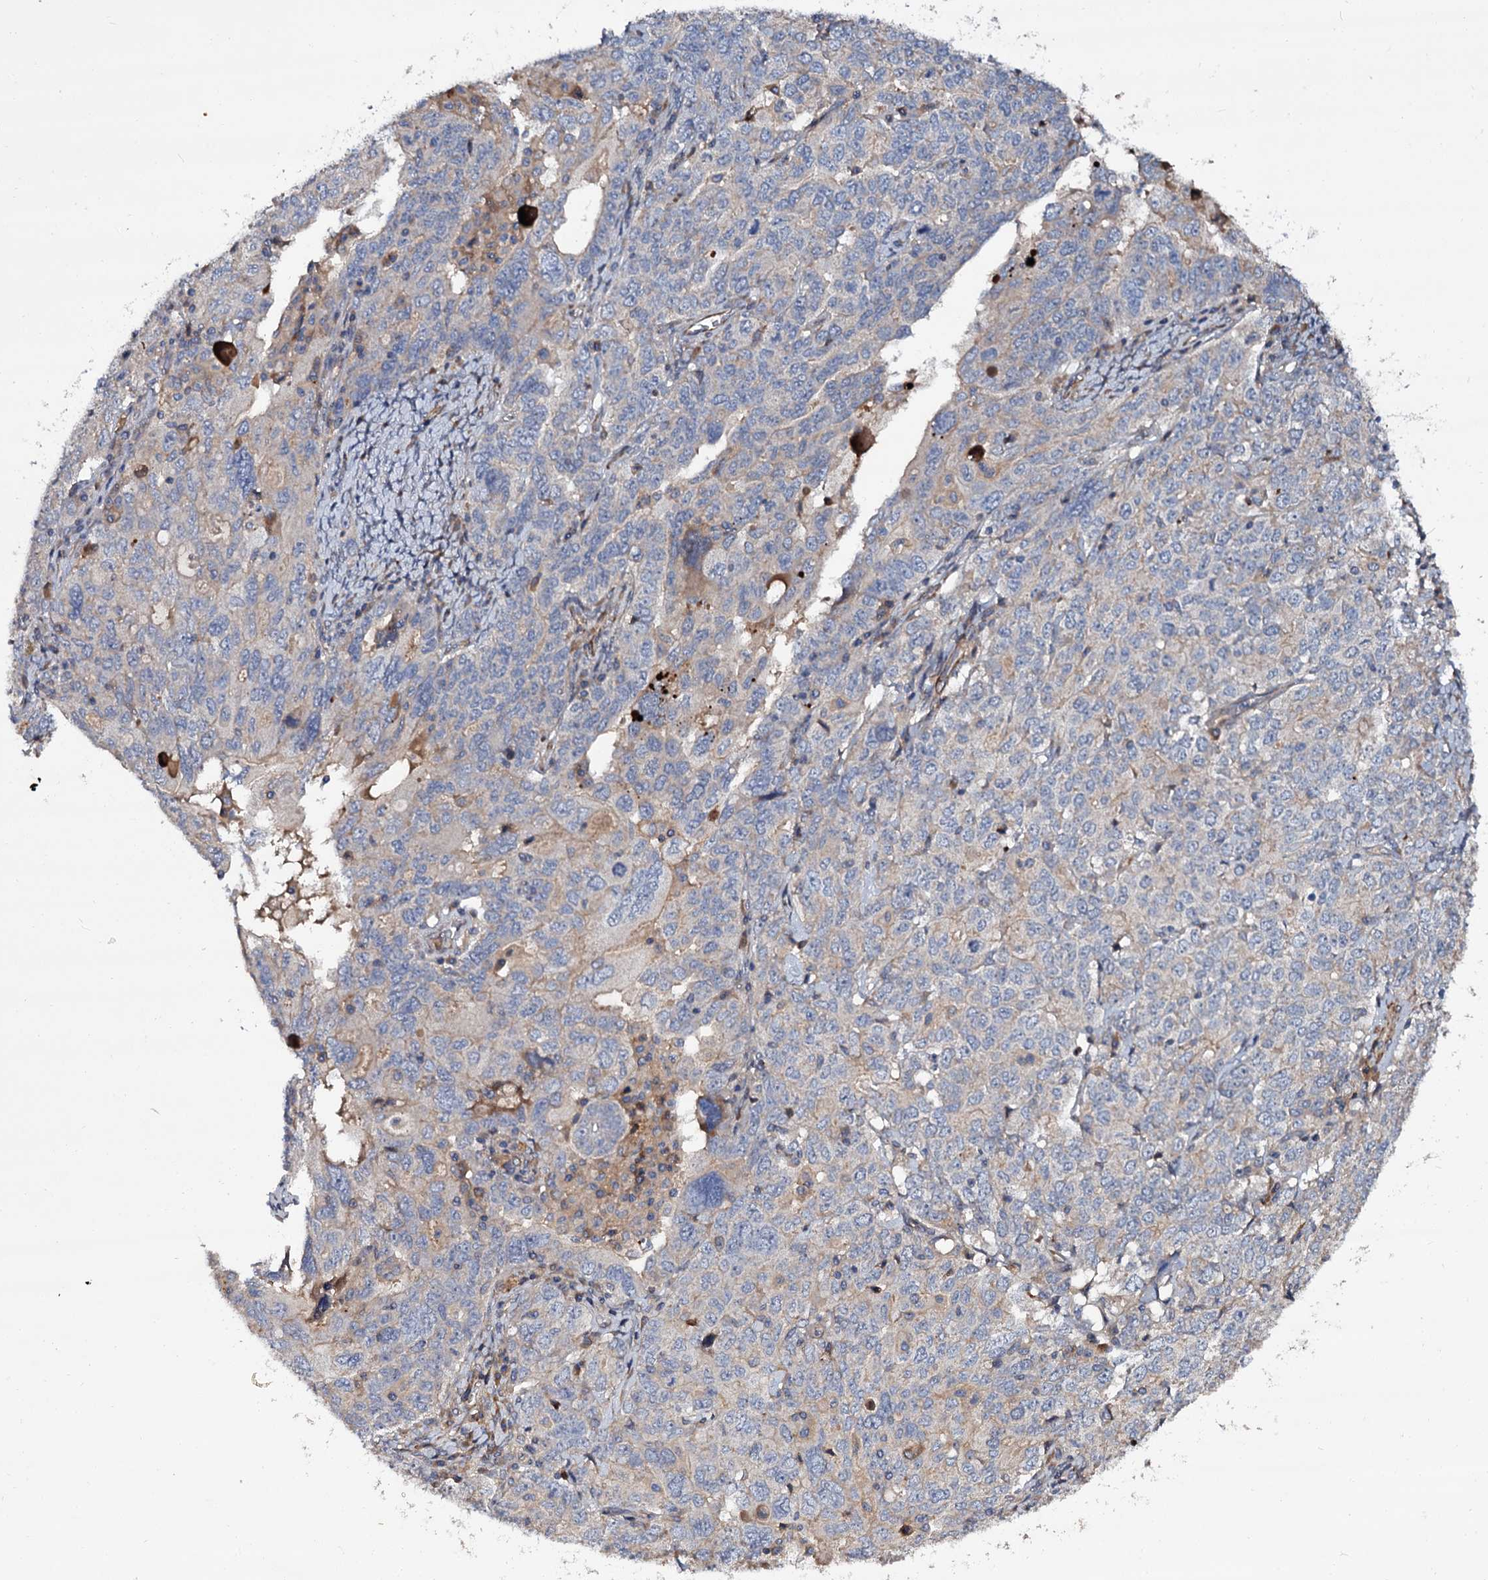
{"staining": {"intensity": "negative", "quantity": "none", "location": "none"}, "tissue": "ovarian cancer", "cell_type": "Tumor cells", "image_type": "cancer", "snomed": [{"axis": "morphology", "description": "Carcinoma, endometroid"}, {"axis": "topography", "description": "Ovary"}], "caption": "Human ovarian cancer stained for a protein using immunohistochemistry exhibits no positivity in tumor cells.", "gene": "ISM2", "patient": {"sex": "female", "age": 62}}